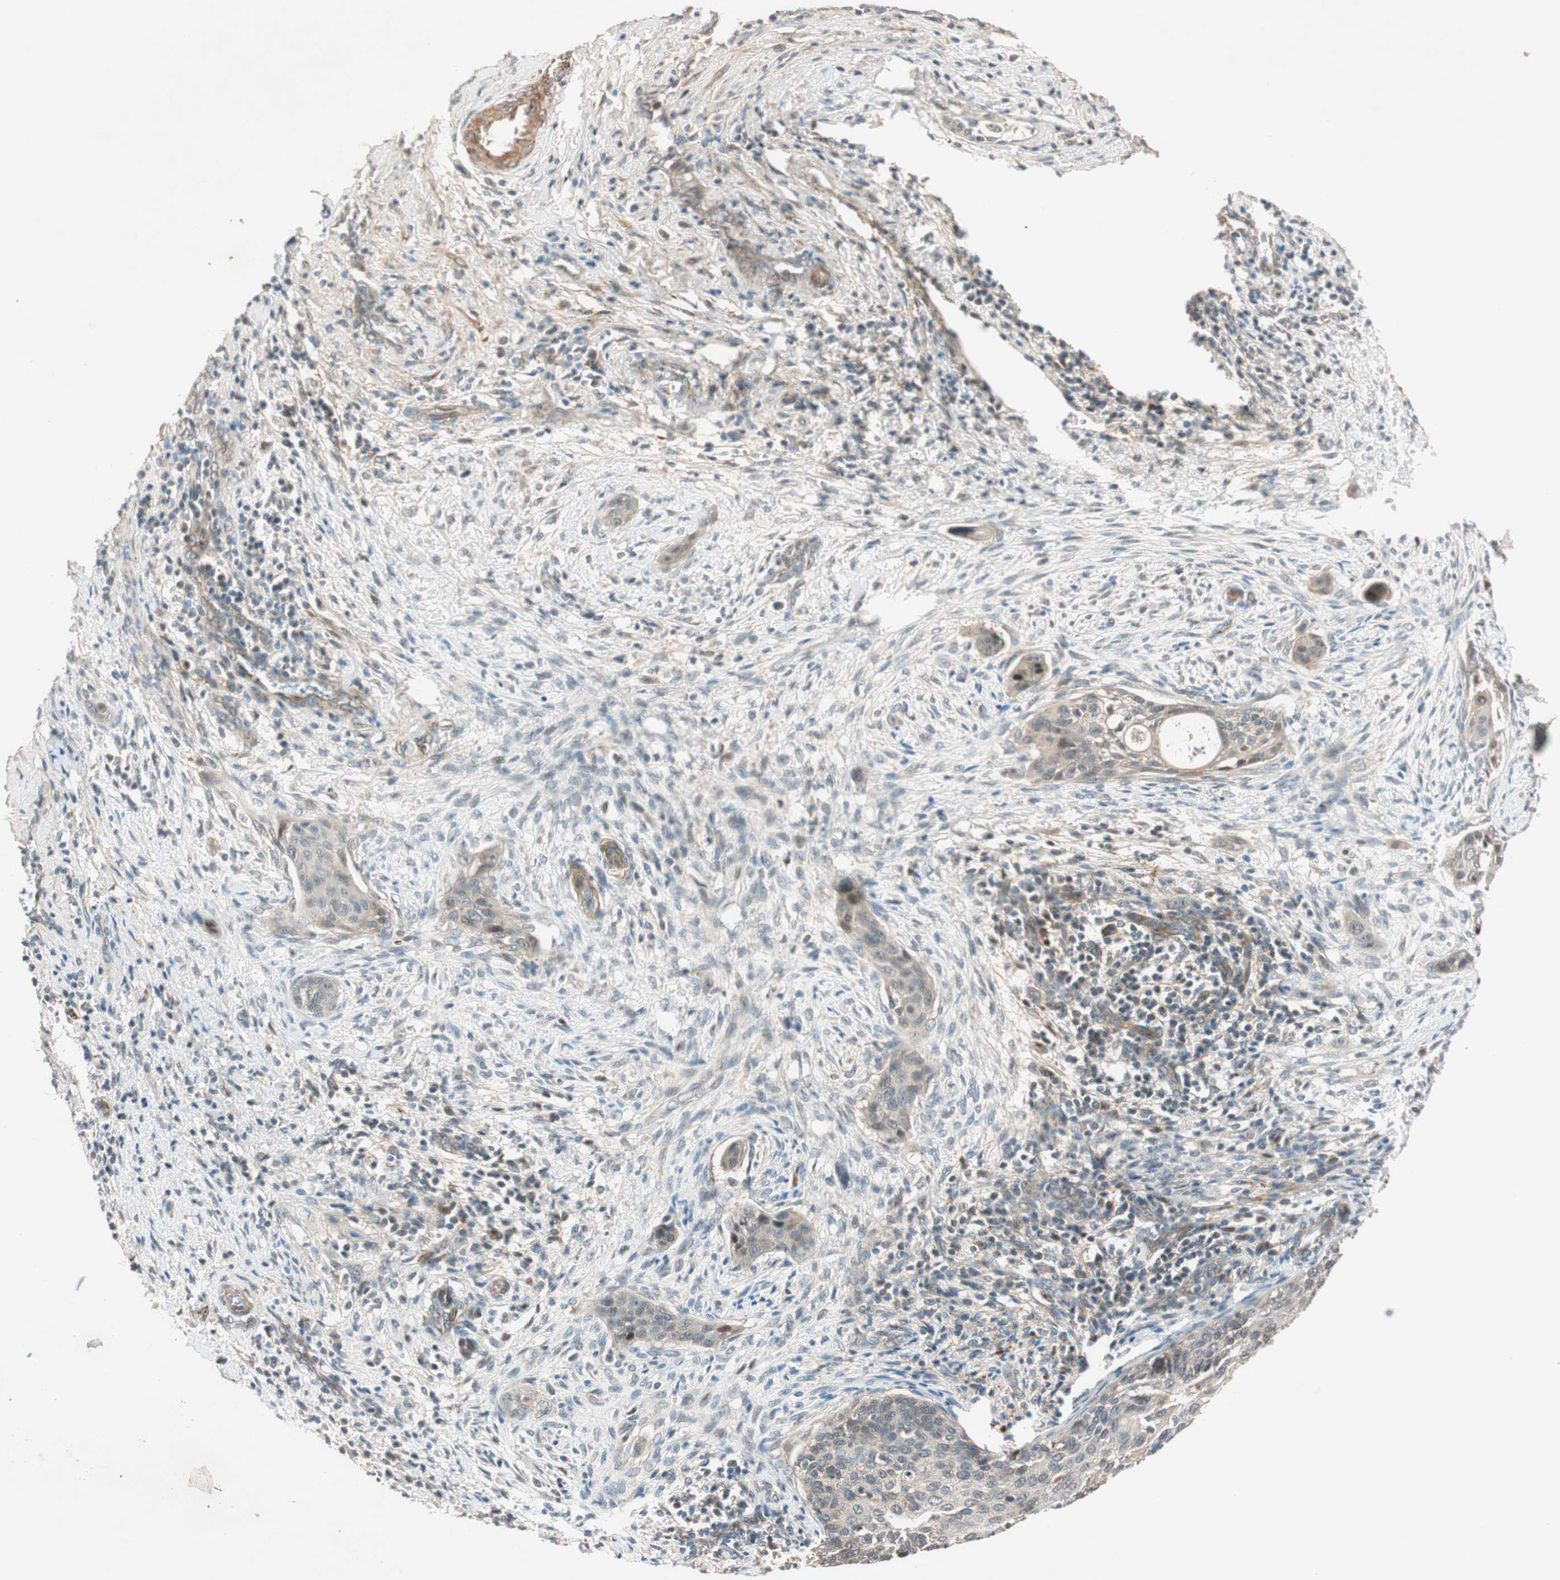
{"staining": {"intensity": "moderate", "quantity": "<25%", "location": "nuclear"}, "tissue": "cervical cancer", "cell_type": "Tumor cells", "image_type": "cancer", "snomed": [{"axis": "morphology", "description": "Squamous cell carcinoma, NOS"}, {"axis": "topography", "description": "Cervix"}], "caption": "This is a photomicrograph of IHC staining of cervical cancer (squamous cell carcinoma), which shows moderate staining in the nuclear of tumor cells.", "gene": "EPHA6", "patient": {"sex": "female", "age": 33}}